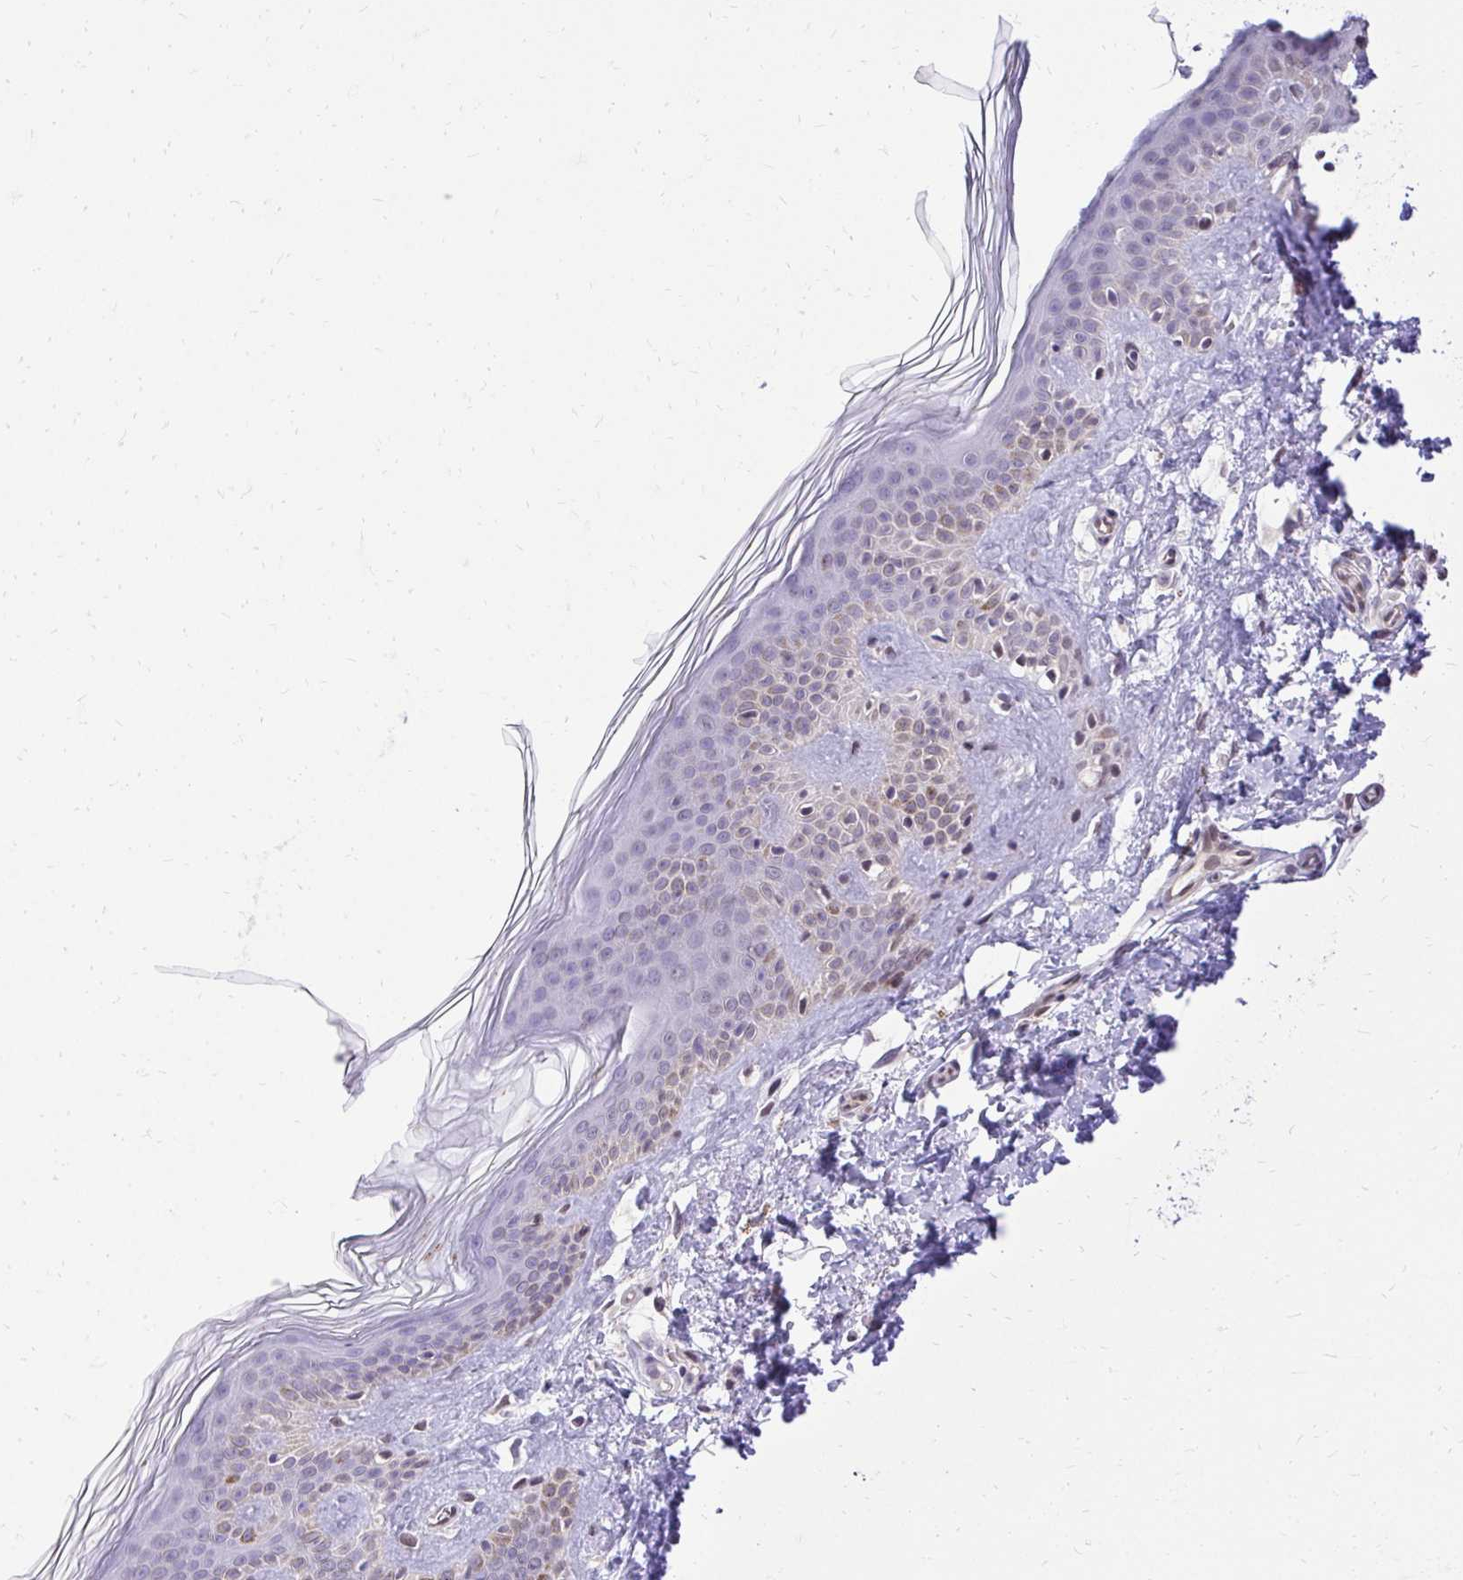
{"staining": {"intensity": "weak", "quantity": ">75%", "location": "nuclear"}, "tissue": "skin", "cell_type": "Fibroblasts", "image_type": "normal", "snomed": [{"axis": "morphology", "description": "Normal tissue, NOS"}, {"axis": "topography", "description": "Skin"}, {"axis": "topography", "description": "Peripheral nerve tissue"}], "caption": "Immunohistochemical staining of benign human skin reveals >75% levels of weak nuclear protein staining in about >75% of fibroblasts. (DAB IHC, brown staining for protein, blue staining for nuclei).", "gene": "BANF1", "patient": {"sex": "female", "age": 45}}